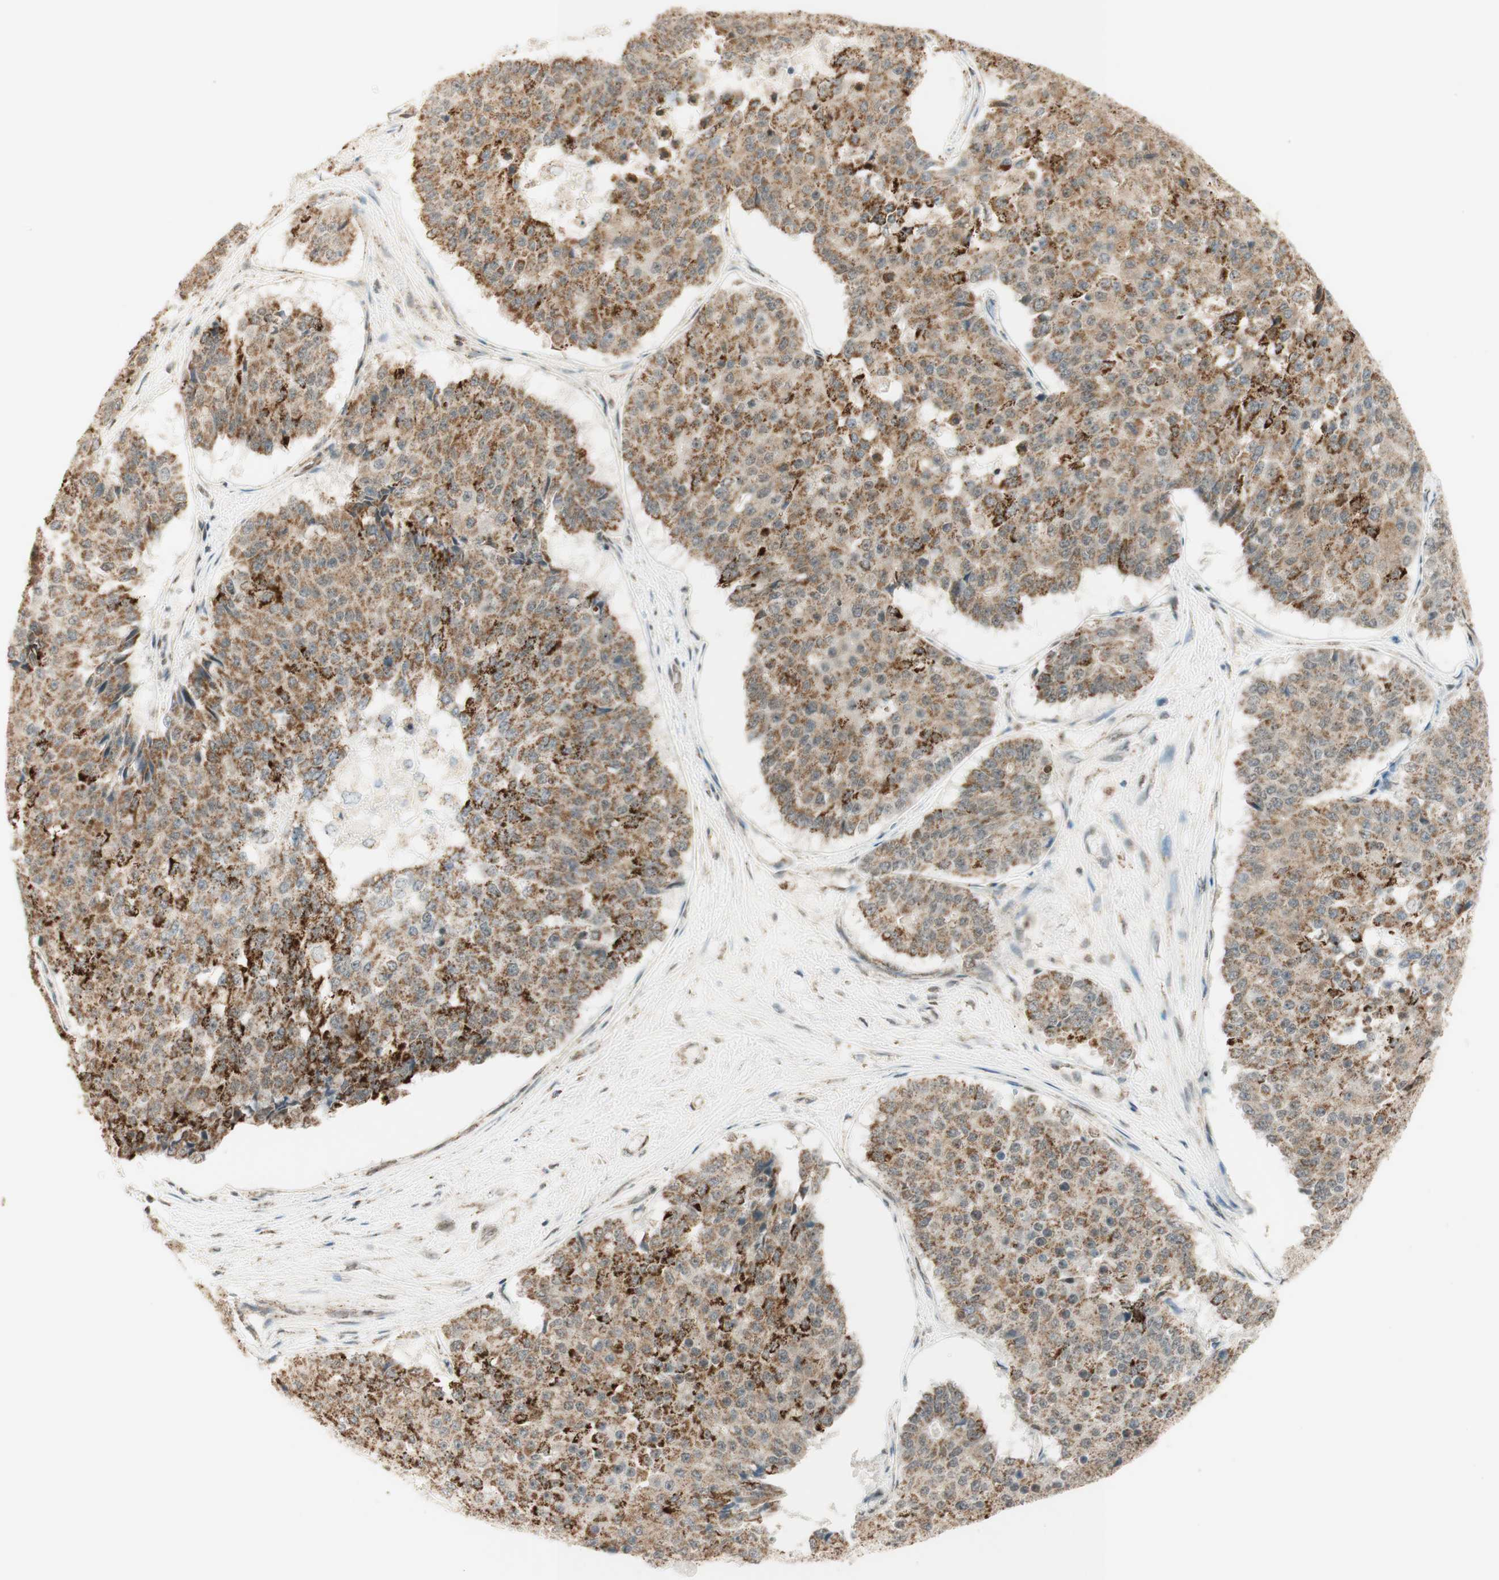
{"staining": {"intensity": "moderate", "quantity": ">75%", "location": "cytoplasmic/membranous"}, "tissue": "pancreatic cancer", "cell_type": "Tumor cells", "image_type": "cancer", "snomed": [{"axis": "morphology", "description": "Adenocarcinoma, NOS"}, {"axis": "topography", "description": "Pancreas"}], "caption": "Immunohistochemical staining of pancreatic cancer displays medium levels of moderate cytoplasmic/membranous protein positivity in approximately >75% of tumor cells.", "gene": "ZNF782", "patient": {"sex": "male", "age": 50}}